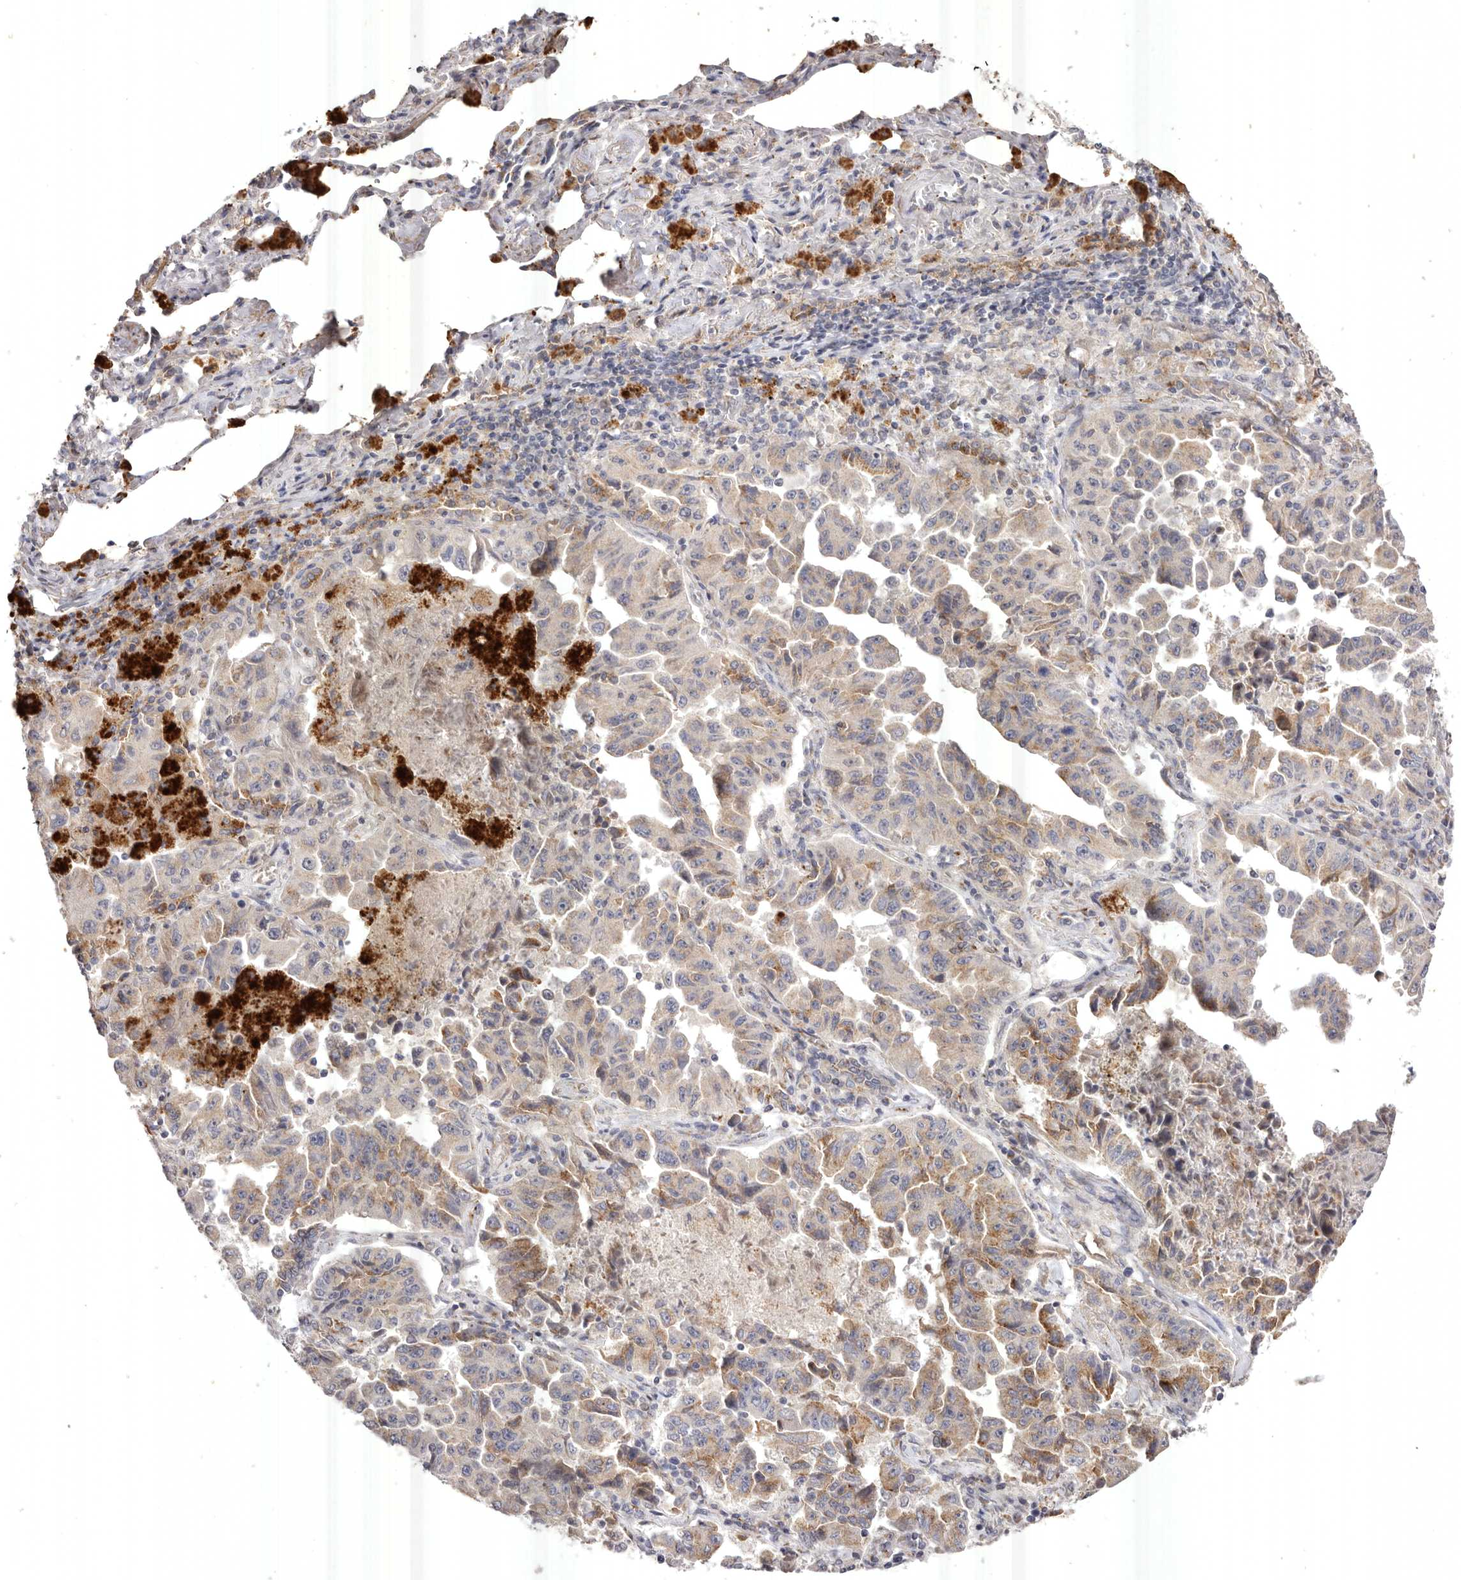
{"staining": {"intensity": "moderate", "quantity": "25%-75%", "location": "cytoplasmic/membranous"}, "tissue": "lung cancer", "cell_type": "Tumor cells", "image_type": "cancer", "snomed": [{"axis": "morphology", "description": "Adenocarcinoma, NOS"}, {"axis": "topography", "description": "Lung"}], "caption": "This is an image of immunohistochemistry (IHC) staining of lung adenocarcinoma, which shows moderate staining in the cytoplasmic/membranous of tumor cells.", "gene": "USP24", "patient": {"sex": "female", "age": 51}}